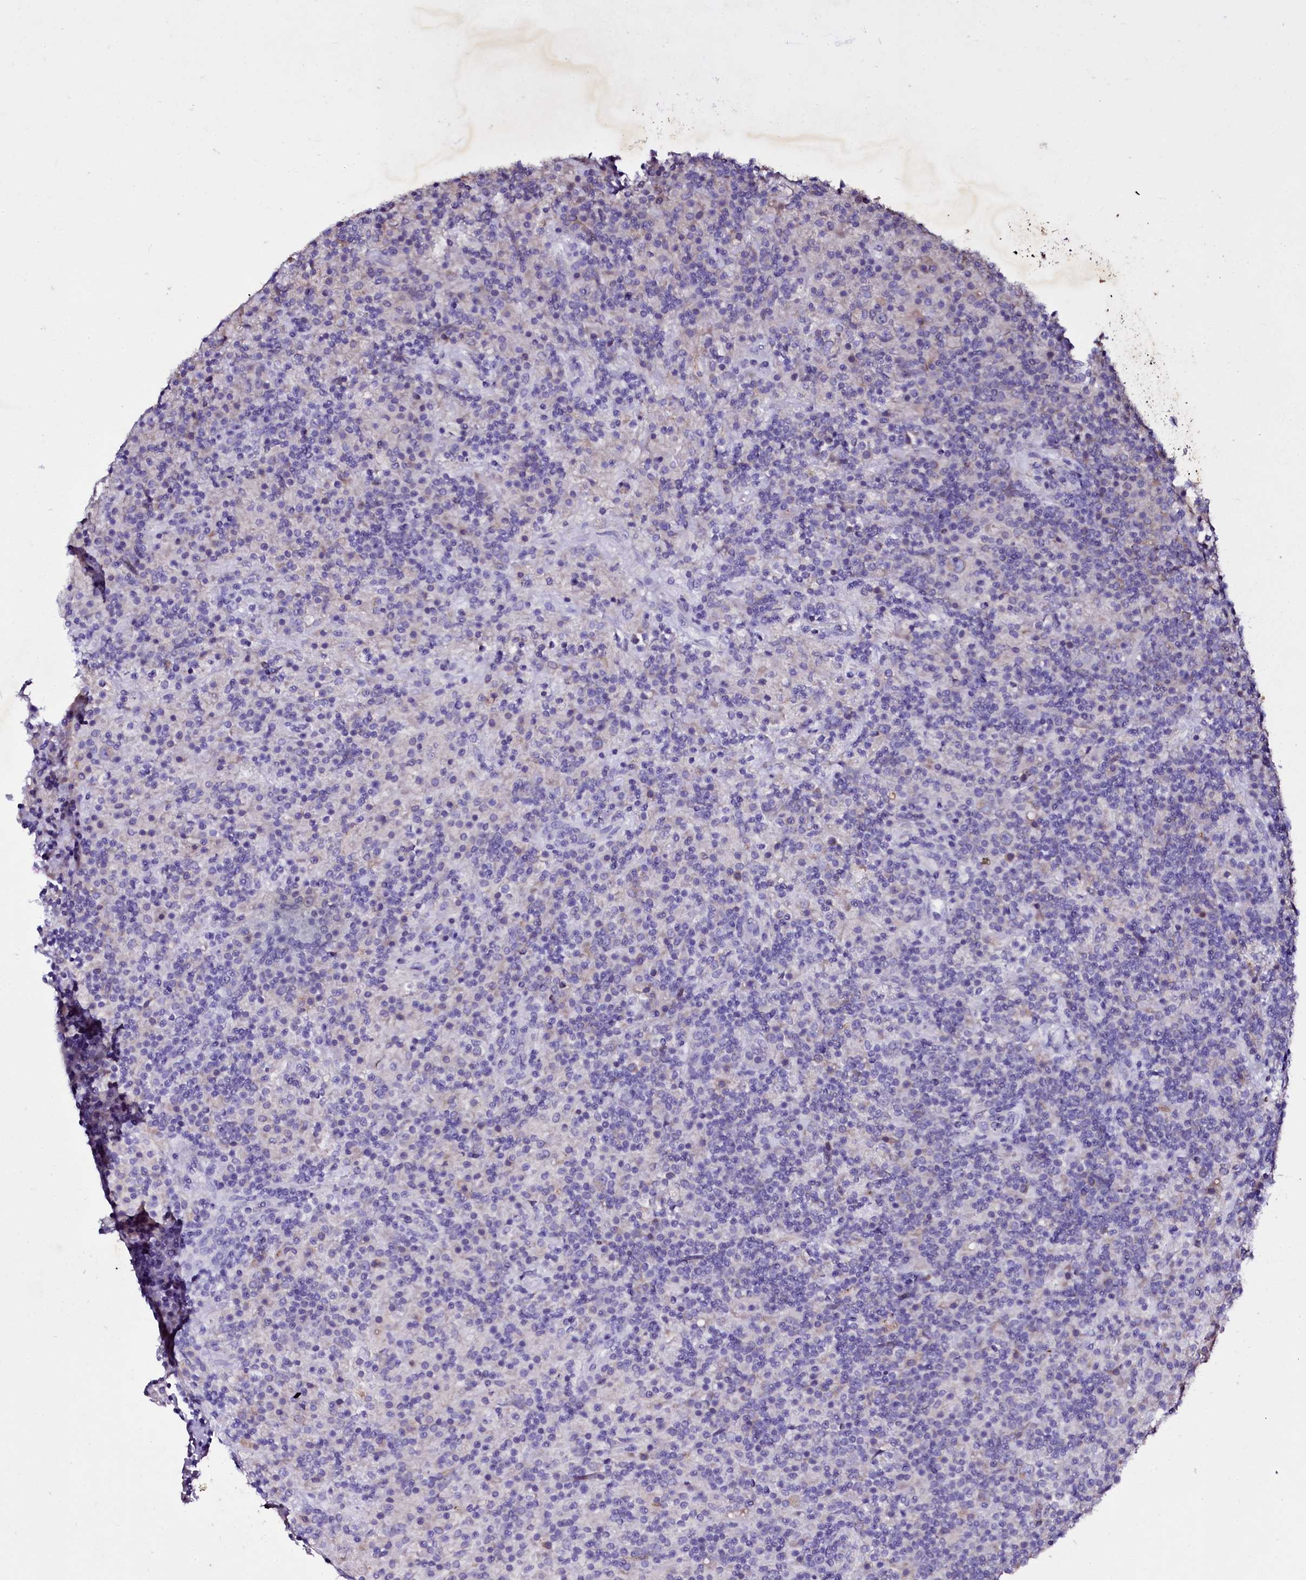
{"staining": {"intensity": "negative", "quantity": "none", "location": "none"}, "tissue": "lymphoma", "cell_type": "Tumor cells", "image_type": "cancer", "snomed": [{"axis": "morphology", "description": "Hodgkin's disease, NOS"}, {"axis": "topography", "description": "Lymph node"}], "caption": "Micrograph shows no significant protein positivity in tumor cells of Hodgkin's disease.", "gene": "SELENOT", "patient": {"sex": "male", "age": 70}}